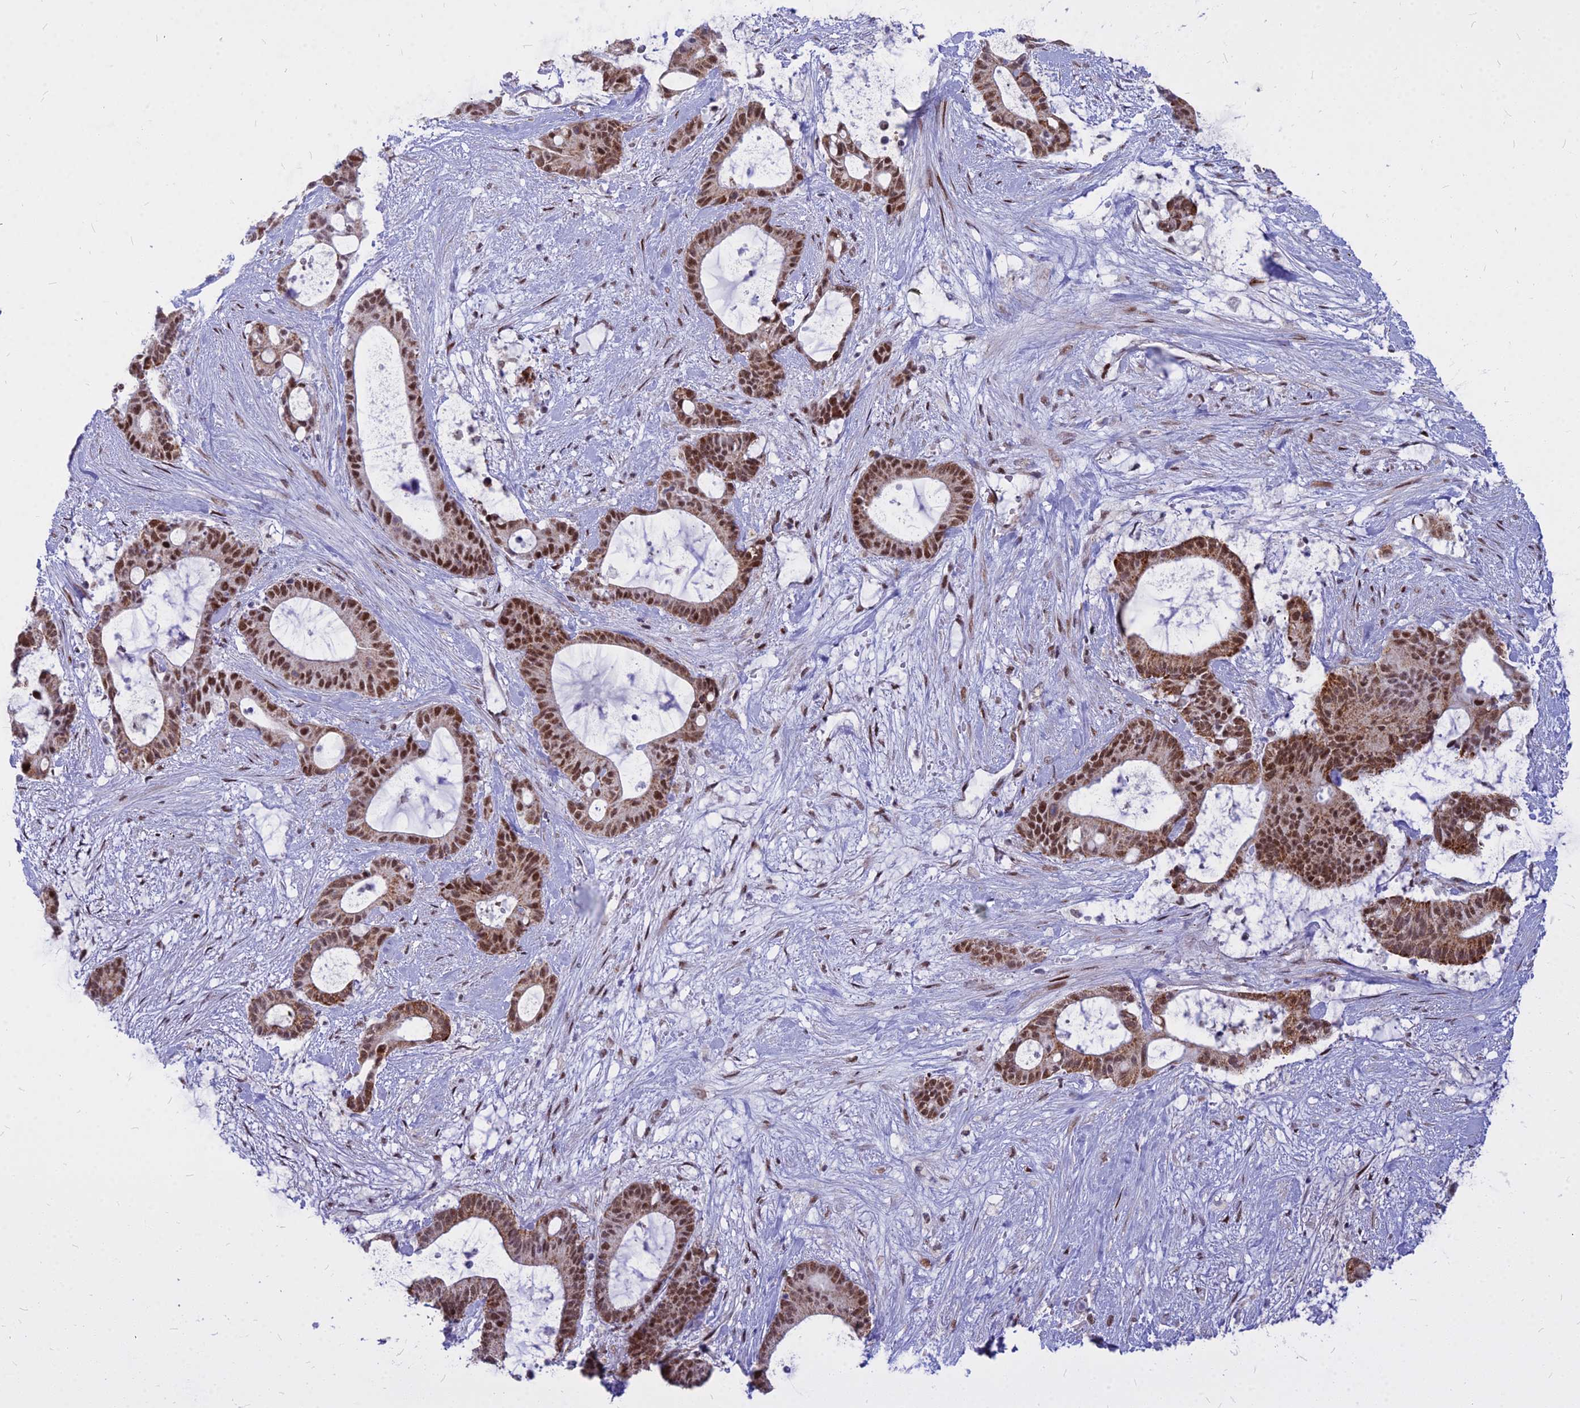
{"staining": {"intensity": "strong", "quantity": ">75%", "location": "cytoplasmic/membranous,nuclear"}, "tissue": "liver cancer", "cell_type": "Tumor cells", "image_type": "cancer", "snomed": [{"axis": "morphology", "description": "Normal tissue, NOS"}, {"axis": "morphology", "description": "Cholangiocarcinoma"}, {"axis": "topography", "description": "Liver"}, {"axis": "topography", "description": "Peripheral nerve tissue"}], "caption": "Protein expression analysis of human liver cancer reveals strong cytoplasmic/membranous and nuclear positivity in about >75% of tumor cells.", "gene": "ALG10", "patient": {"sex": "female", "age": 73}}